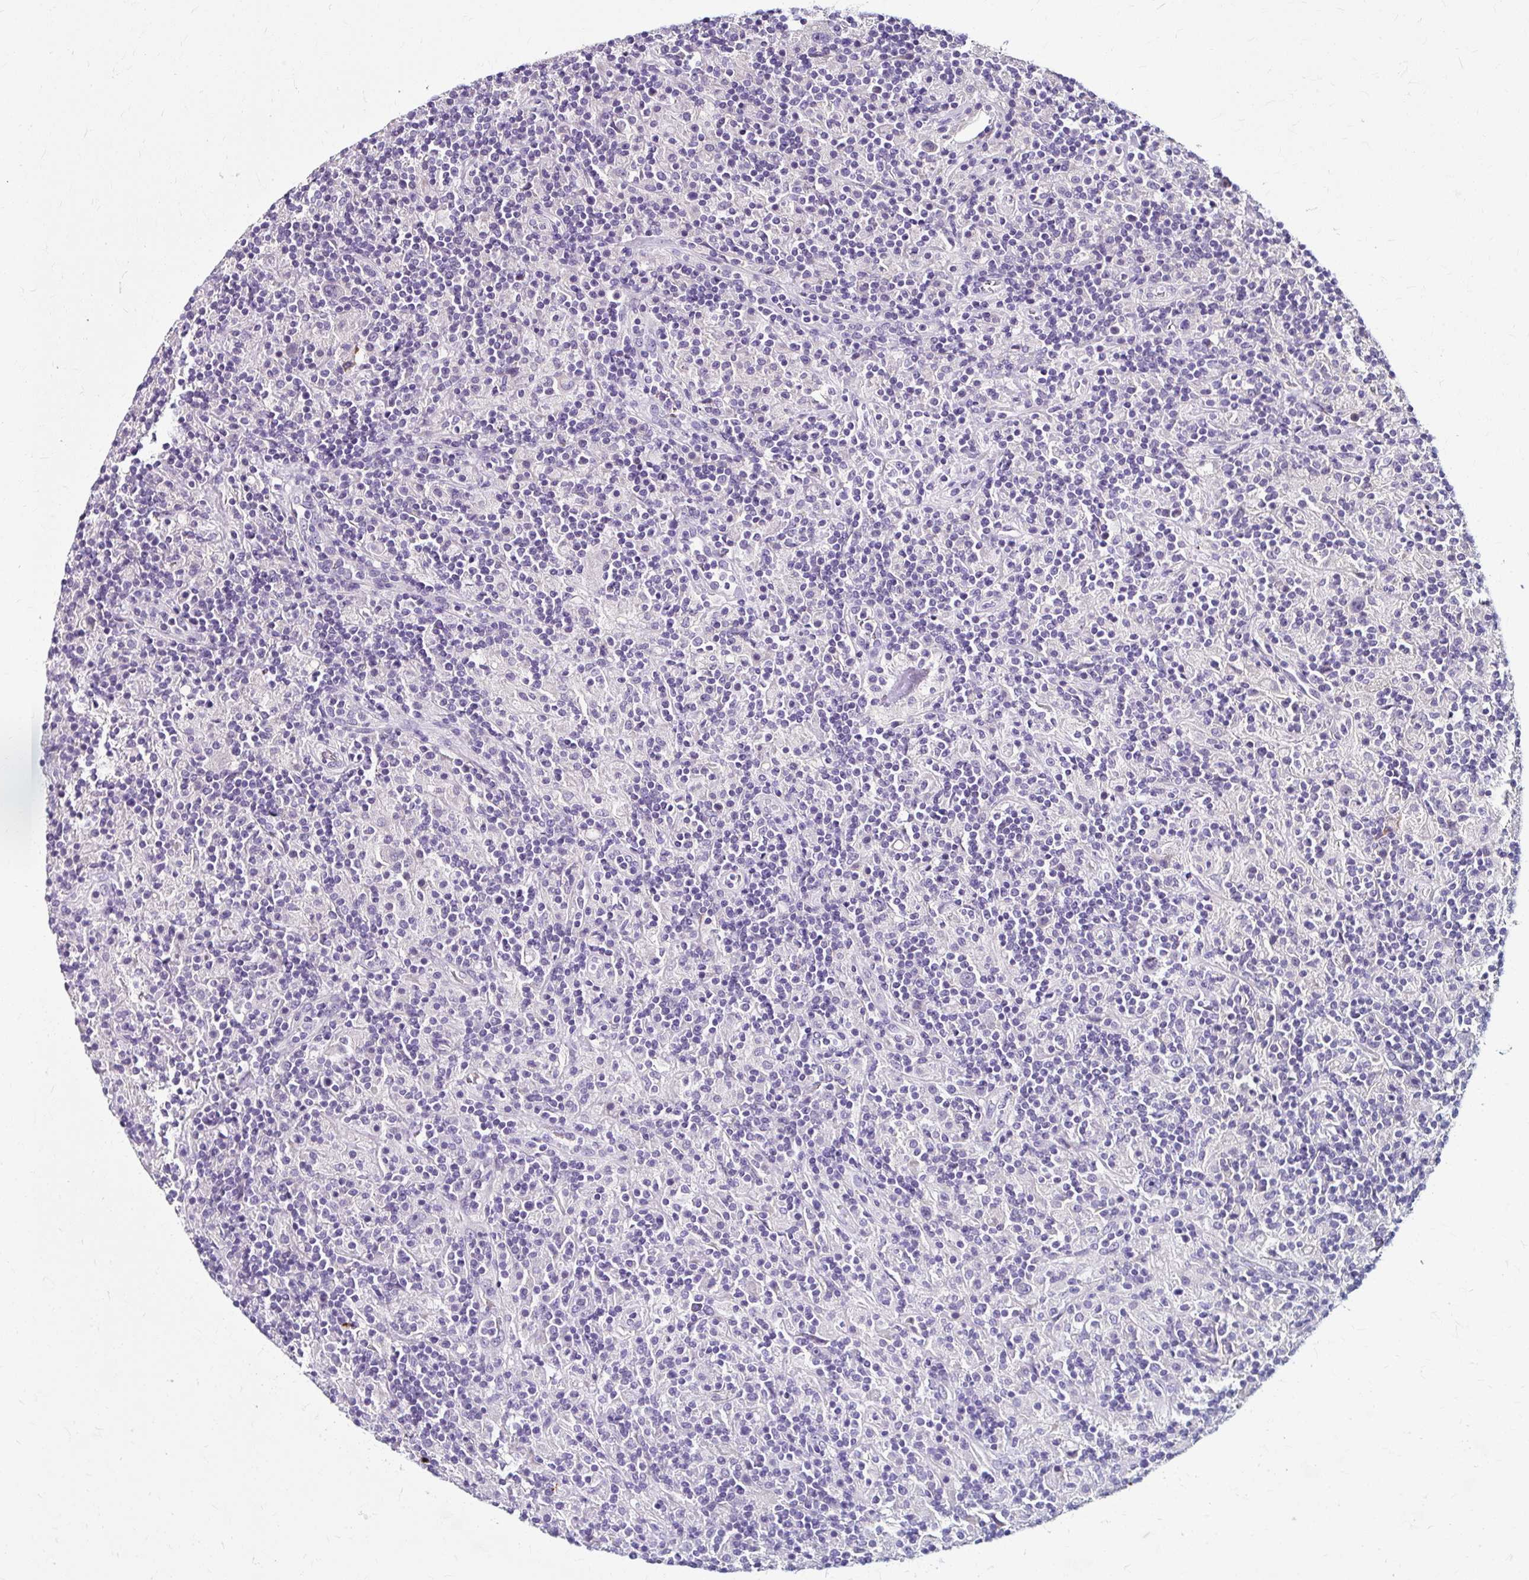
{"staining": {"intensity": "negative", "quantity": "none", "location": "none"}, "tissue": "lymphoma", "cell_type": "Tumor cells", "image_type": "cancer", "snomed": [{"axis": "morphology", "description": "Hodgkin's disease, NOS"}, {"axis": "topography", "description": "Lymph node"}], "caption": "Lymphoma was stained to show a protein in brown. There is no significant expression in tumor cells.", "gene": "ZNF555", "patient": {"sex": "male", "age": 70}}